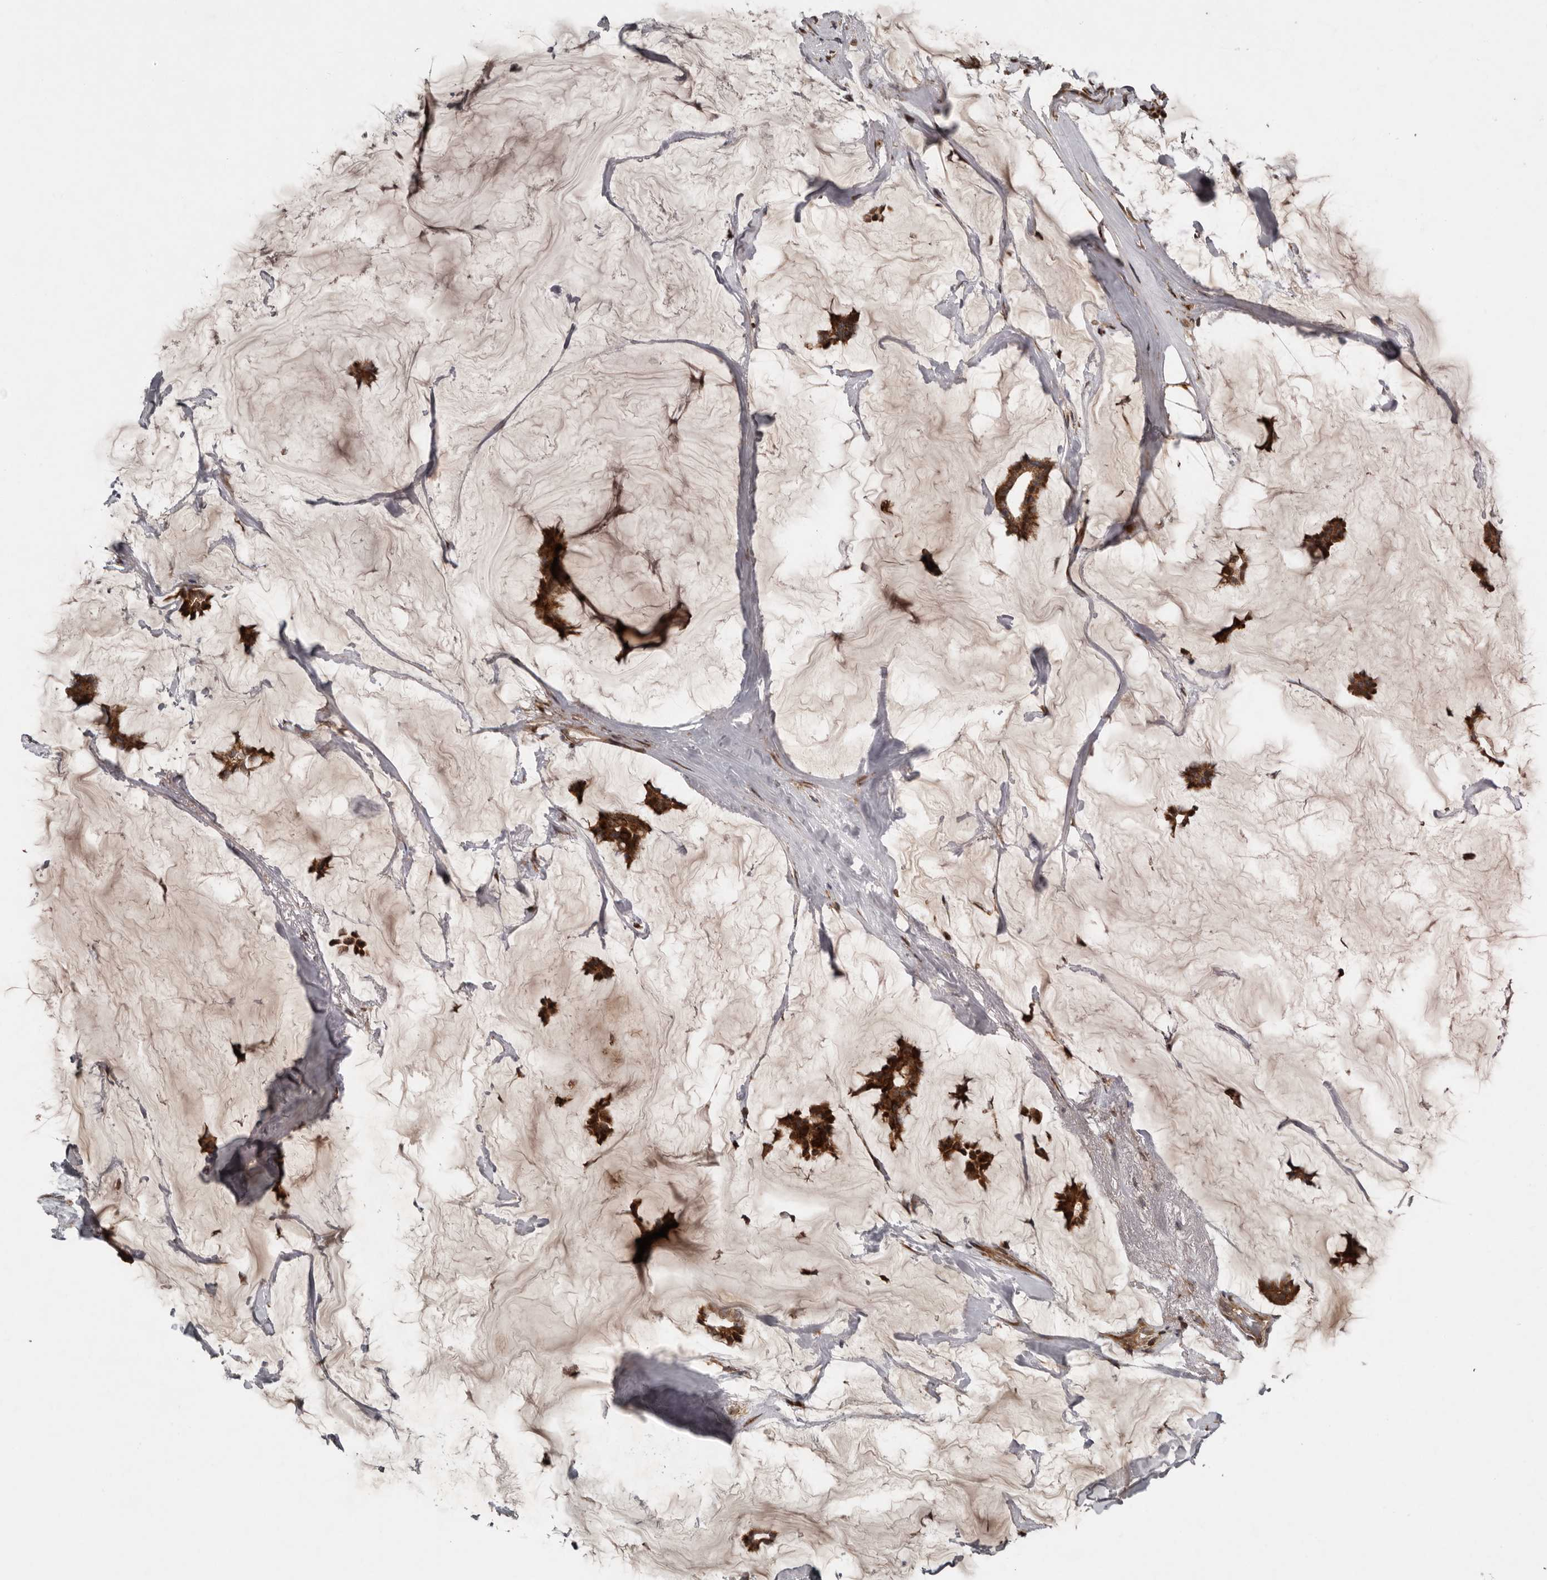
{"staining": {"intensity": "strong", "quantity": ">75%", "location": "cytoplasmic/membranous"}, "tissue": "breast cancer", "cell_type": "Tumor cells", "image_type": "cancer", "snomed": [{"axis": "morphology", "description": "Duct carcinoma"}, {"axis": "topography", "description": "Breast"}], "caption": "An image showing strong cytoplasmic/membranous positivity in approximately >75% of tumor cells in breast cancer, as visualized by brown immunohistochemical staining.", "gene": "CCDC190", "patient": {"sex": "female", "age": 93}}